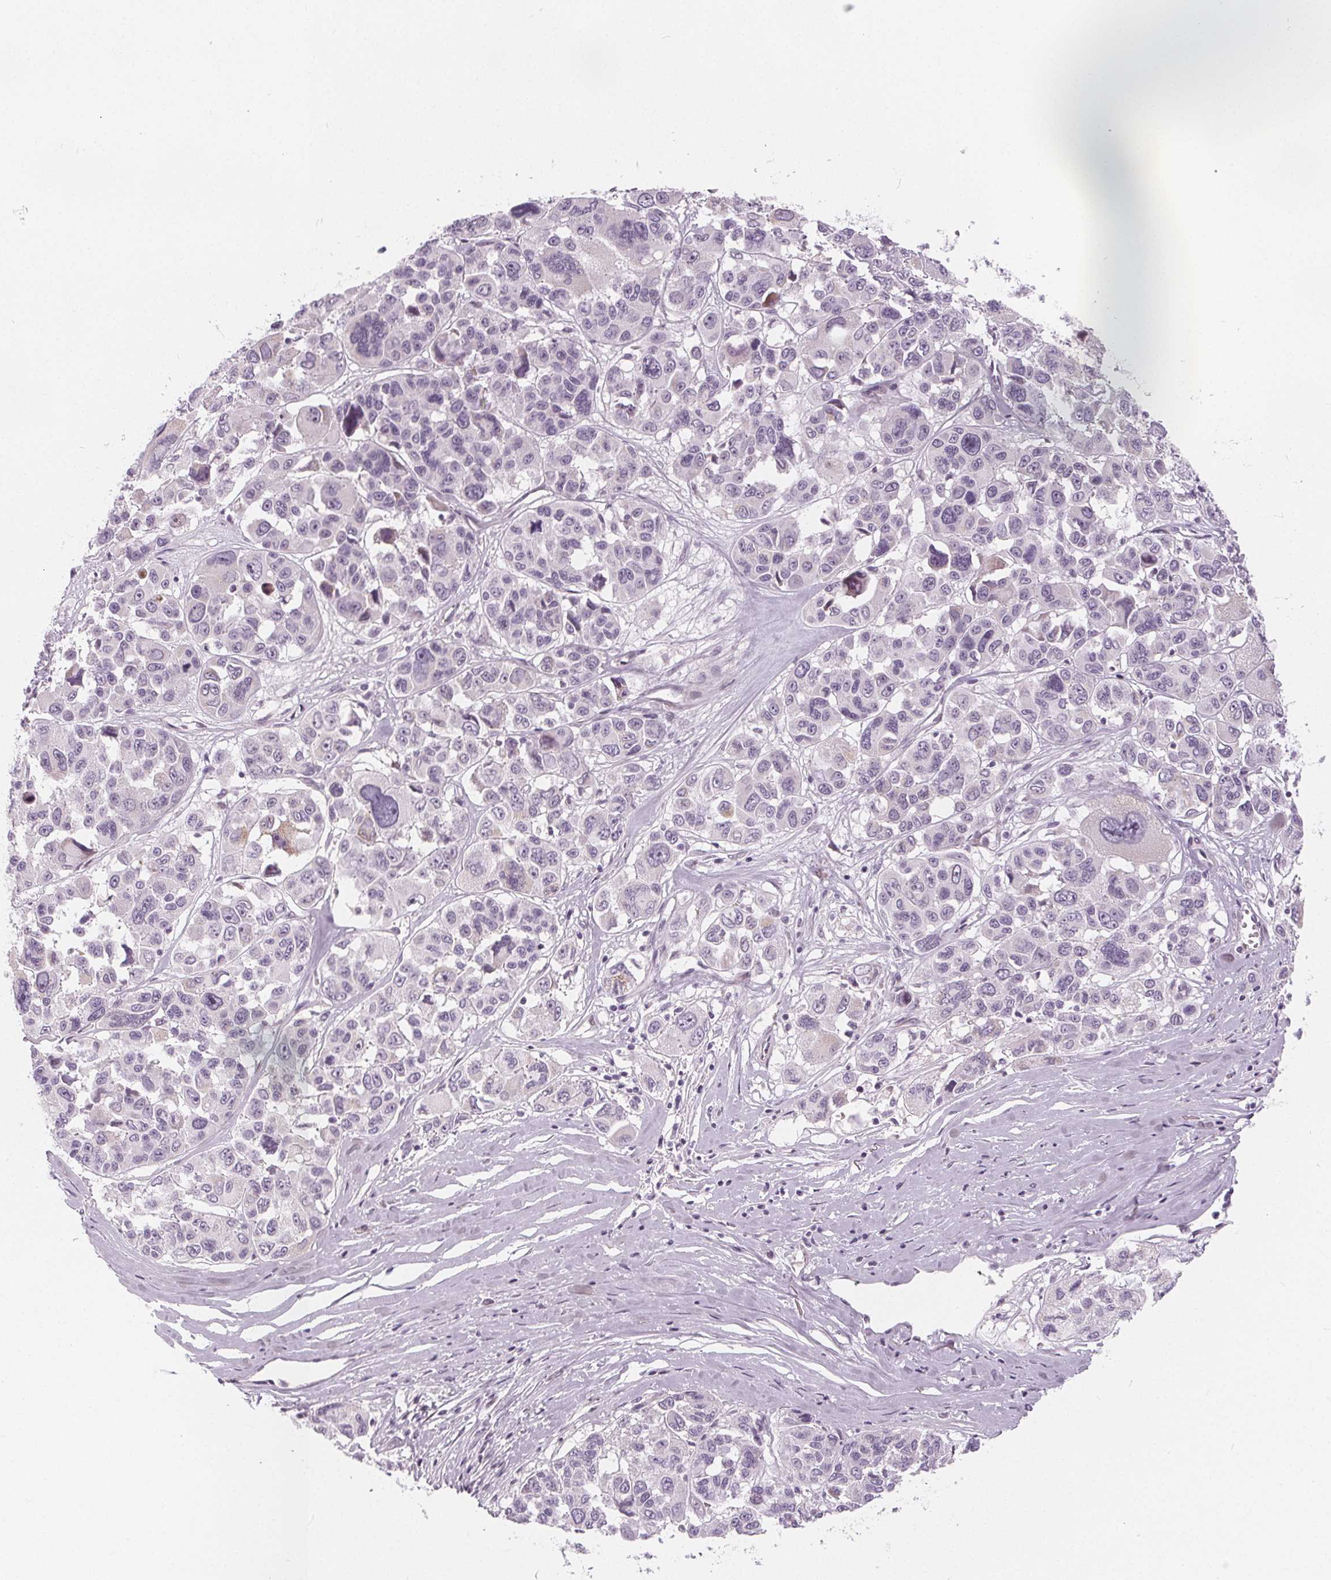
{"staining": {"intensity": "negative", "quantity": "none", "location": "none"}, "tissue": "melanoma", "cell_type": "Tumor cells", "image_type": "cancer", "snomed": [{"axis": "morphology", "description": "Malignant melanoma, NOS"}, {"axis": "topography", "description": "Skin"}], "caption": "Tumor cells are negative for brown protein staining in malignant melanoma.", "gene": "NUP210L", "patient": {"sex": "female", "age": 66}}